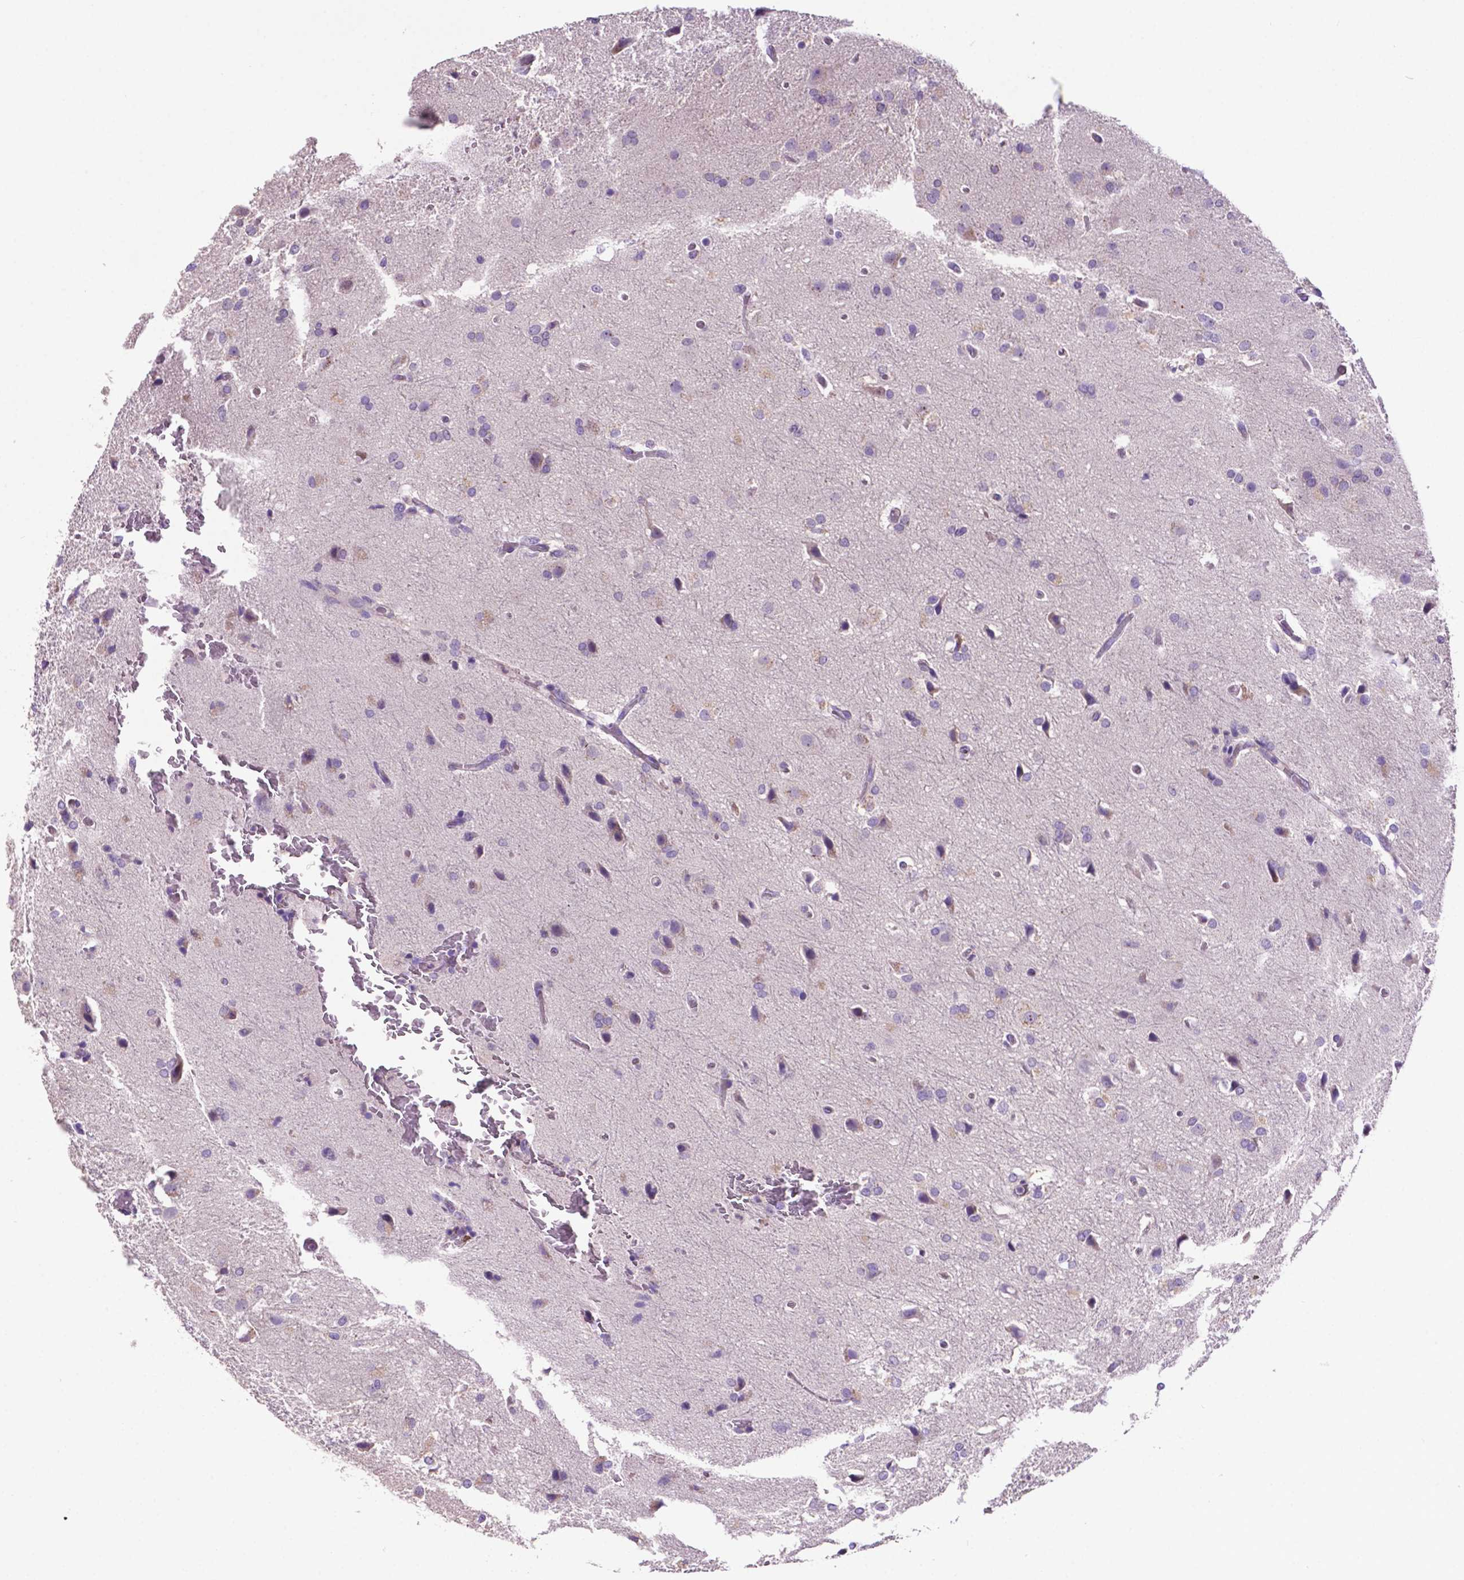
{"staining": {"intensity": "negative", "quantity": "none", "location": "none"}, "tissue": "glioma", "cell_type": "Tumor cells", "image_type": "cancer", "snomed": [{"axis": "morphology", "description": "Glioma, malignant, High grade"}, {"axis": "topography", "description": "Brain"}], "caption": "Immunohistochemical staining of human glioma displays no significant positivity in tumor cells. (DAB (3,3'-diaminobenzidine) IHC, high magnification).", "gene": "PRPS2", "patient": {"sex": "male", "age": 68}}